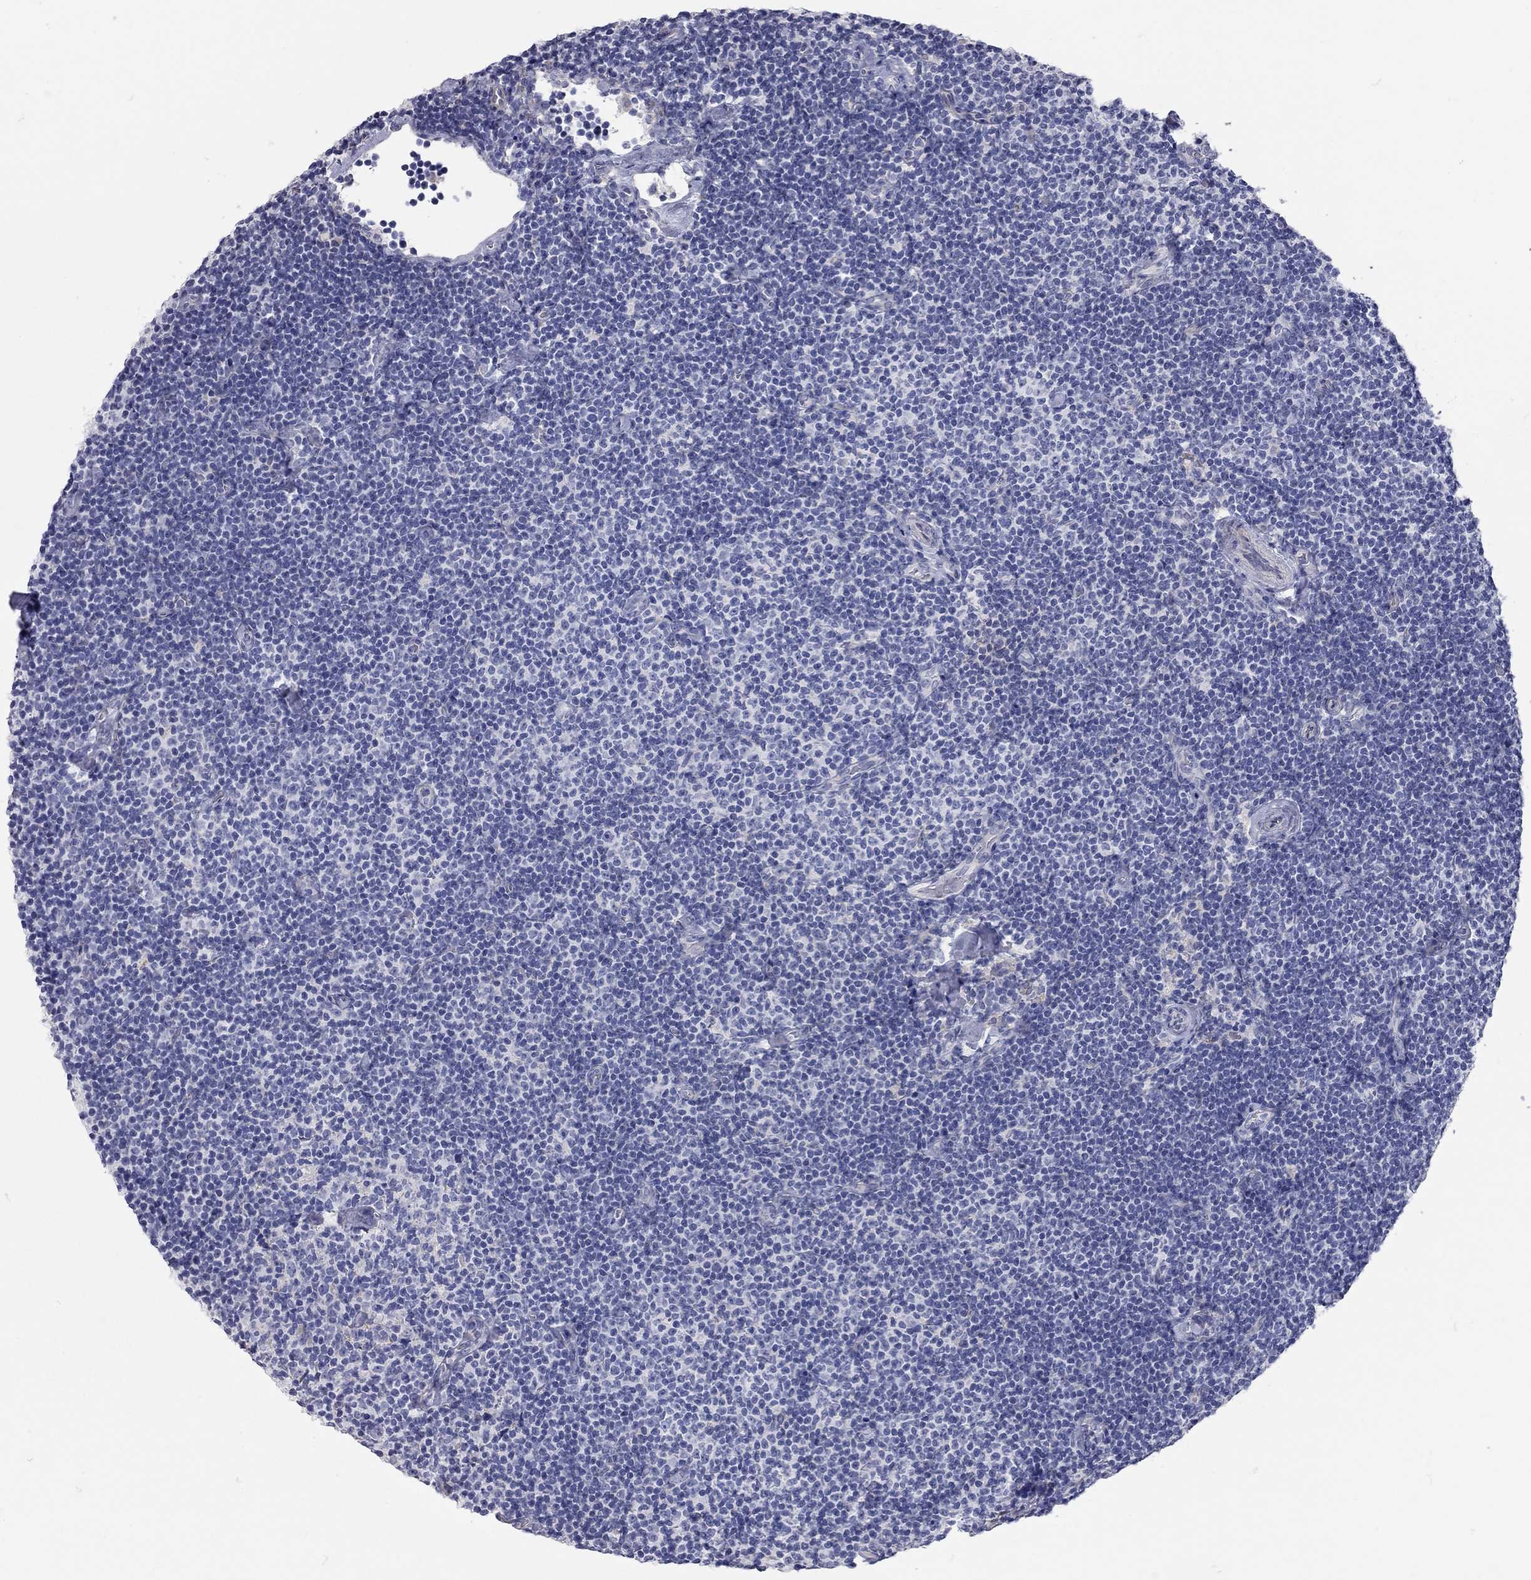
{"staining": {"intensity": "negative", "quantity": "none", "location": "none"}, "tissue": "lymphoma", "cell_type": "Tumor cells", "image_type": "cancer", "snomed": [{"axis": "morphology", "description": "Malignant lymphoma, non-Hodgkin's type, Low grade"}, {"axis": "topography", "description": "Lymph node"}], "caption": "IHC photomicrograph of human low-grade malignant lymphoma, non-Hodgkin's type stained for a protein (brown), which shows no positivity in tumor cells.", "gene": "XAGE2", "patient": {"sex": "male", "age": 81}}